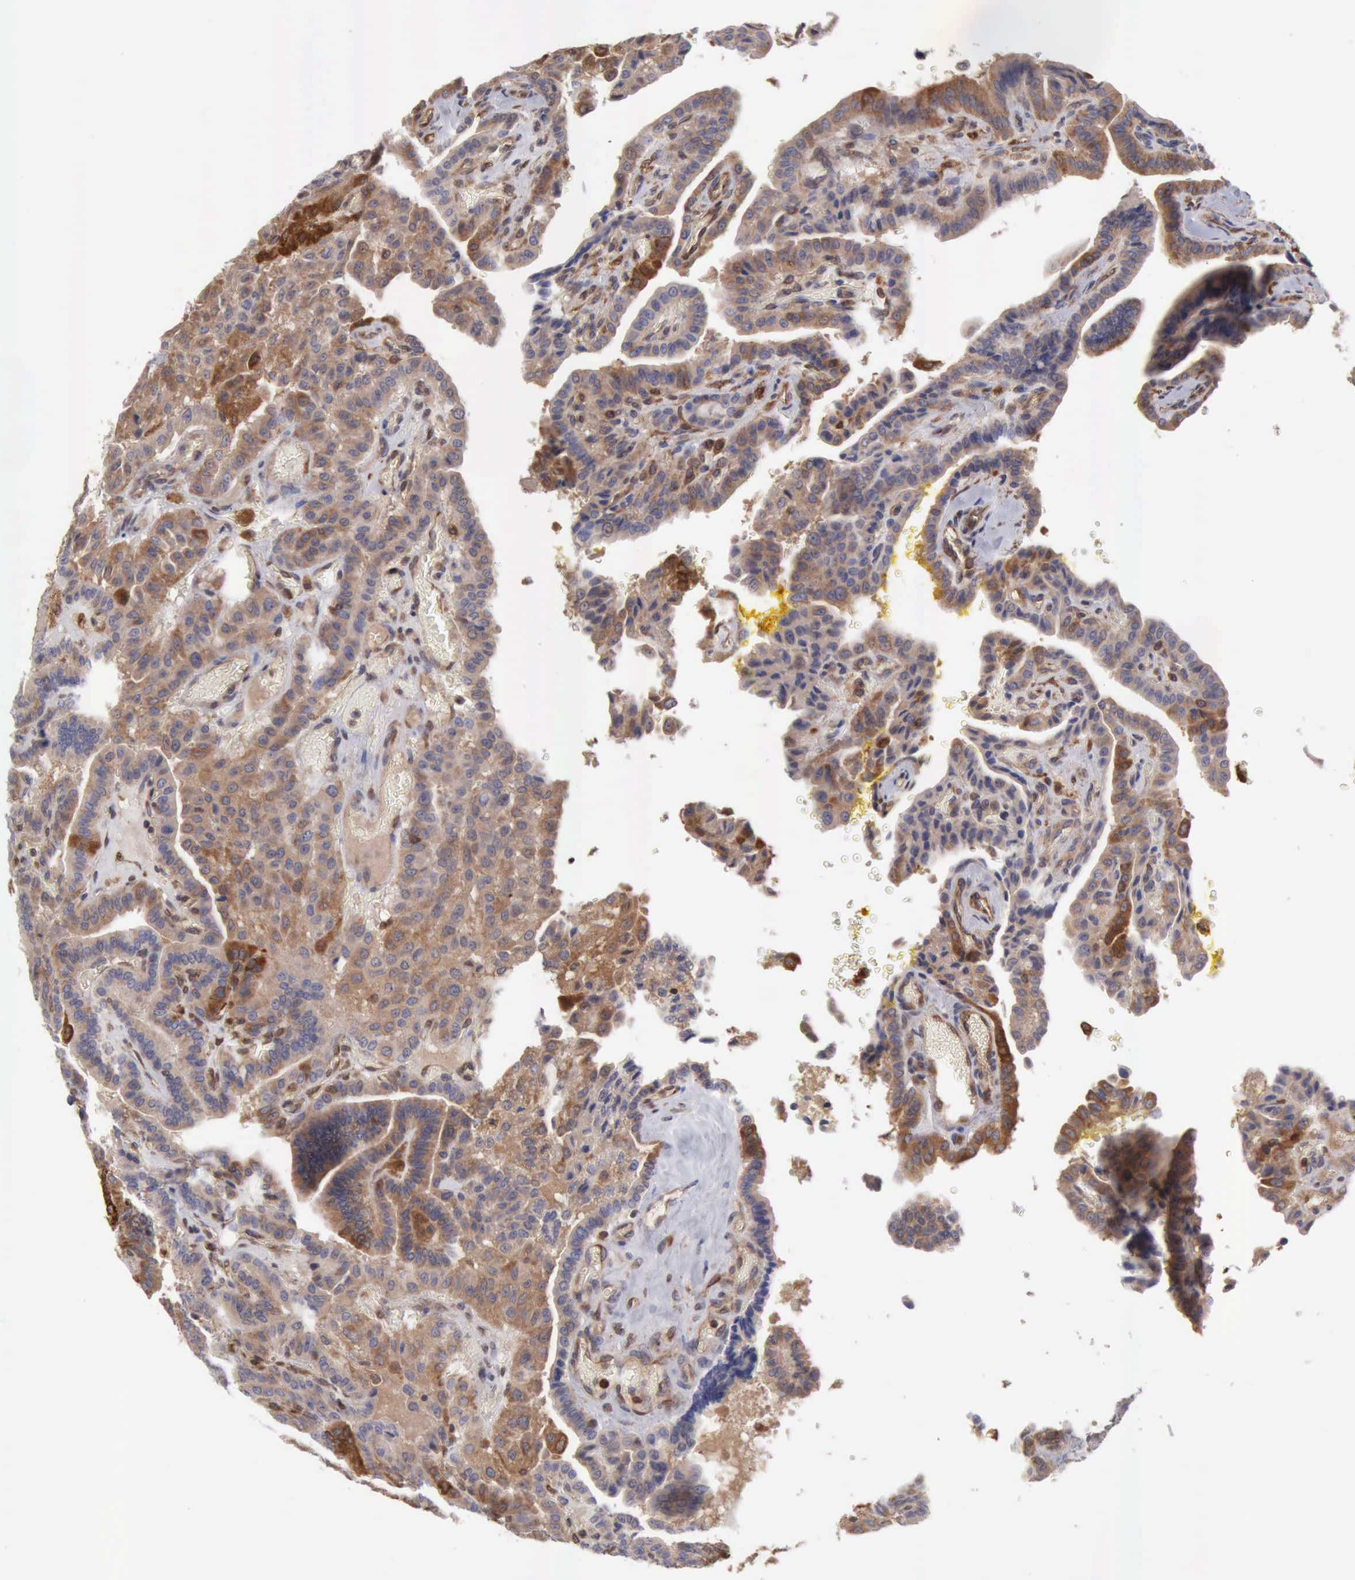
{"staining": {"intensity": "moderate", "quantity": ">75%", "location": "cytoplasmic/membranous"}, "tissue": "thyroid cancer", "cell_type": "Tumor cells", "image_type": "cancer", "snomed": [{"axis": "morphology", "description": "Papillary adenocarcinoma, NOS"}, {"axis": "topography", "description": "Thyroid gland"}], "caption": "IHC photomicrograph of thyroid cancer (papillary adenocarcinoma) stained for a protein (brown), which exhibits medium levels of moderate cytoplasmic/membranous positivity in approximately >75% of tumor cells.", "gene": "APOL2", "patient": {"sex": "male", "age": 87}}